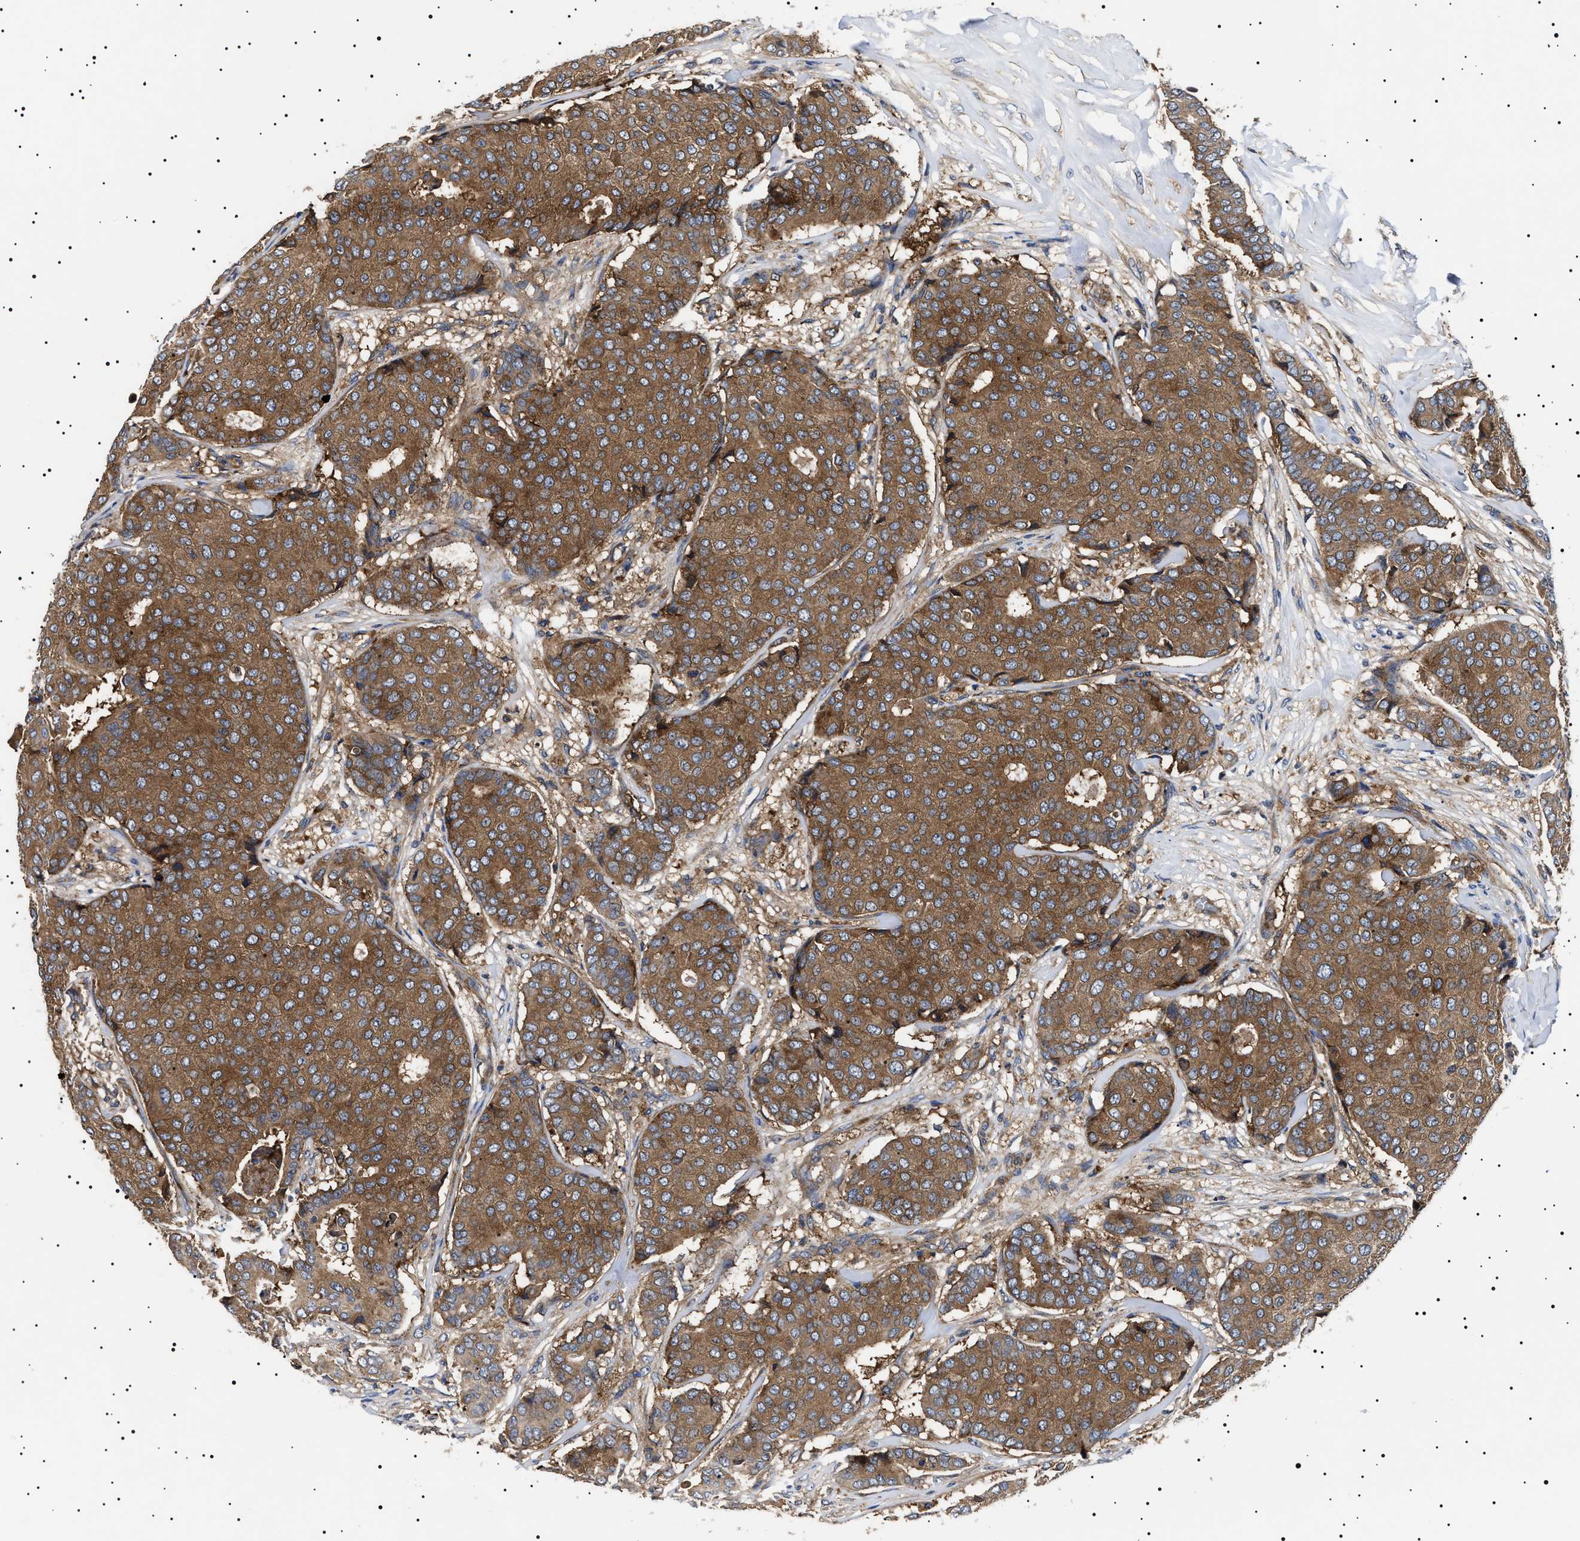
{"staining": {"intensity": "moderate", "quantity": ">75%", "location": "cytoplasmic/membranous"}, "tissue": "breast cancer", "cell_type": "Tumor cells", "image_type": "cancer", "snomed": [{"axis": "morphology", "description": "Duct carcinoma"}, {"axis": "topography", "description": "Breast"}], "caption": "The image displays immunohistochemical staining of breast infiltrating ductal carcinoma. There is moderate cytoplasmic/membranous expression is appreciated in about >75% of tumor cells. The staining was performed using DAB (3,3'-diaminobenzidine) to visualize the protein expression in brown, while the nuclei were stained in blue with hematoxylin (Magnification: 20x).", "gene": "TPP2", "patient": {"sex": "female", "age": 75}}